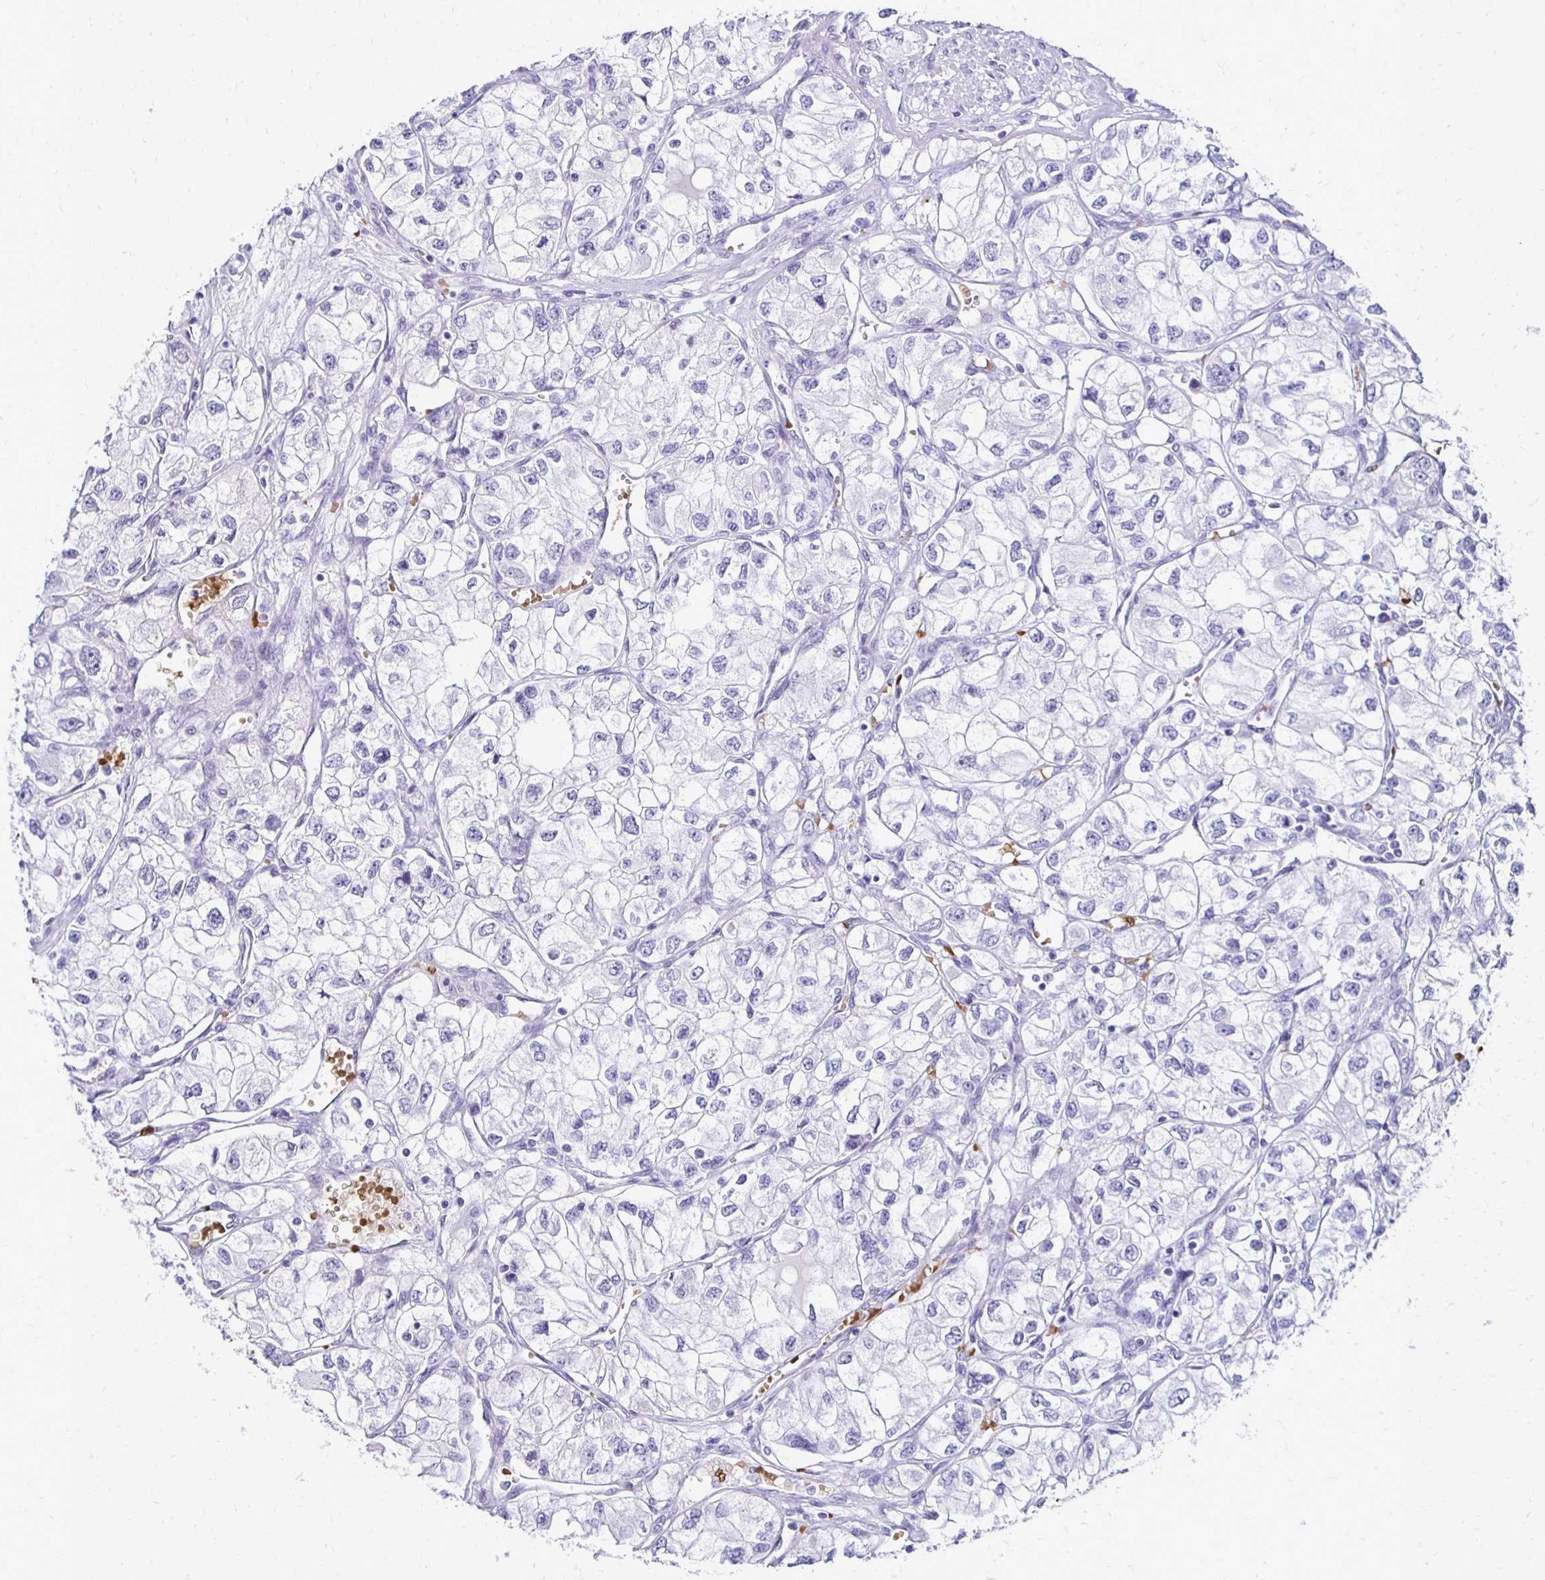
{"staining": {"intensity": "negative", "quantity": "none", "location": "none"}, "tissue": "renal cancer", "cell_type": "Tumor cells", "image_type": "cancer", "snomed": [{"axis": "morphology", "description": "Adenocarcinoma, NOS"}, {"axis": "topography", "description": "Kidney"}], "caption": "Immunohistochemistry (IHC) photomicrograph of neoplastic tissue: adenocarcinoma (renal) stained with DAB (3,3'-diaminobenzidine) displays no significant protein staining in tumor cells. (Brightfield microscopy of DAB (3,3'-diaminobenzidine) IHC at high magnification).", "gene": "RHBDL3", "patient": {"sex": "female", "age": 59}}